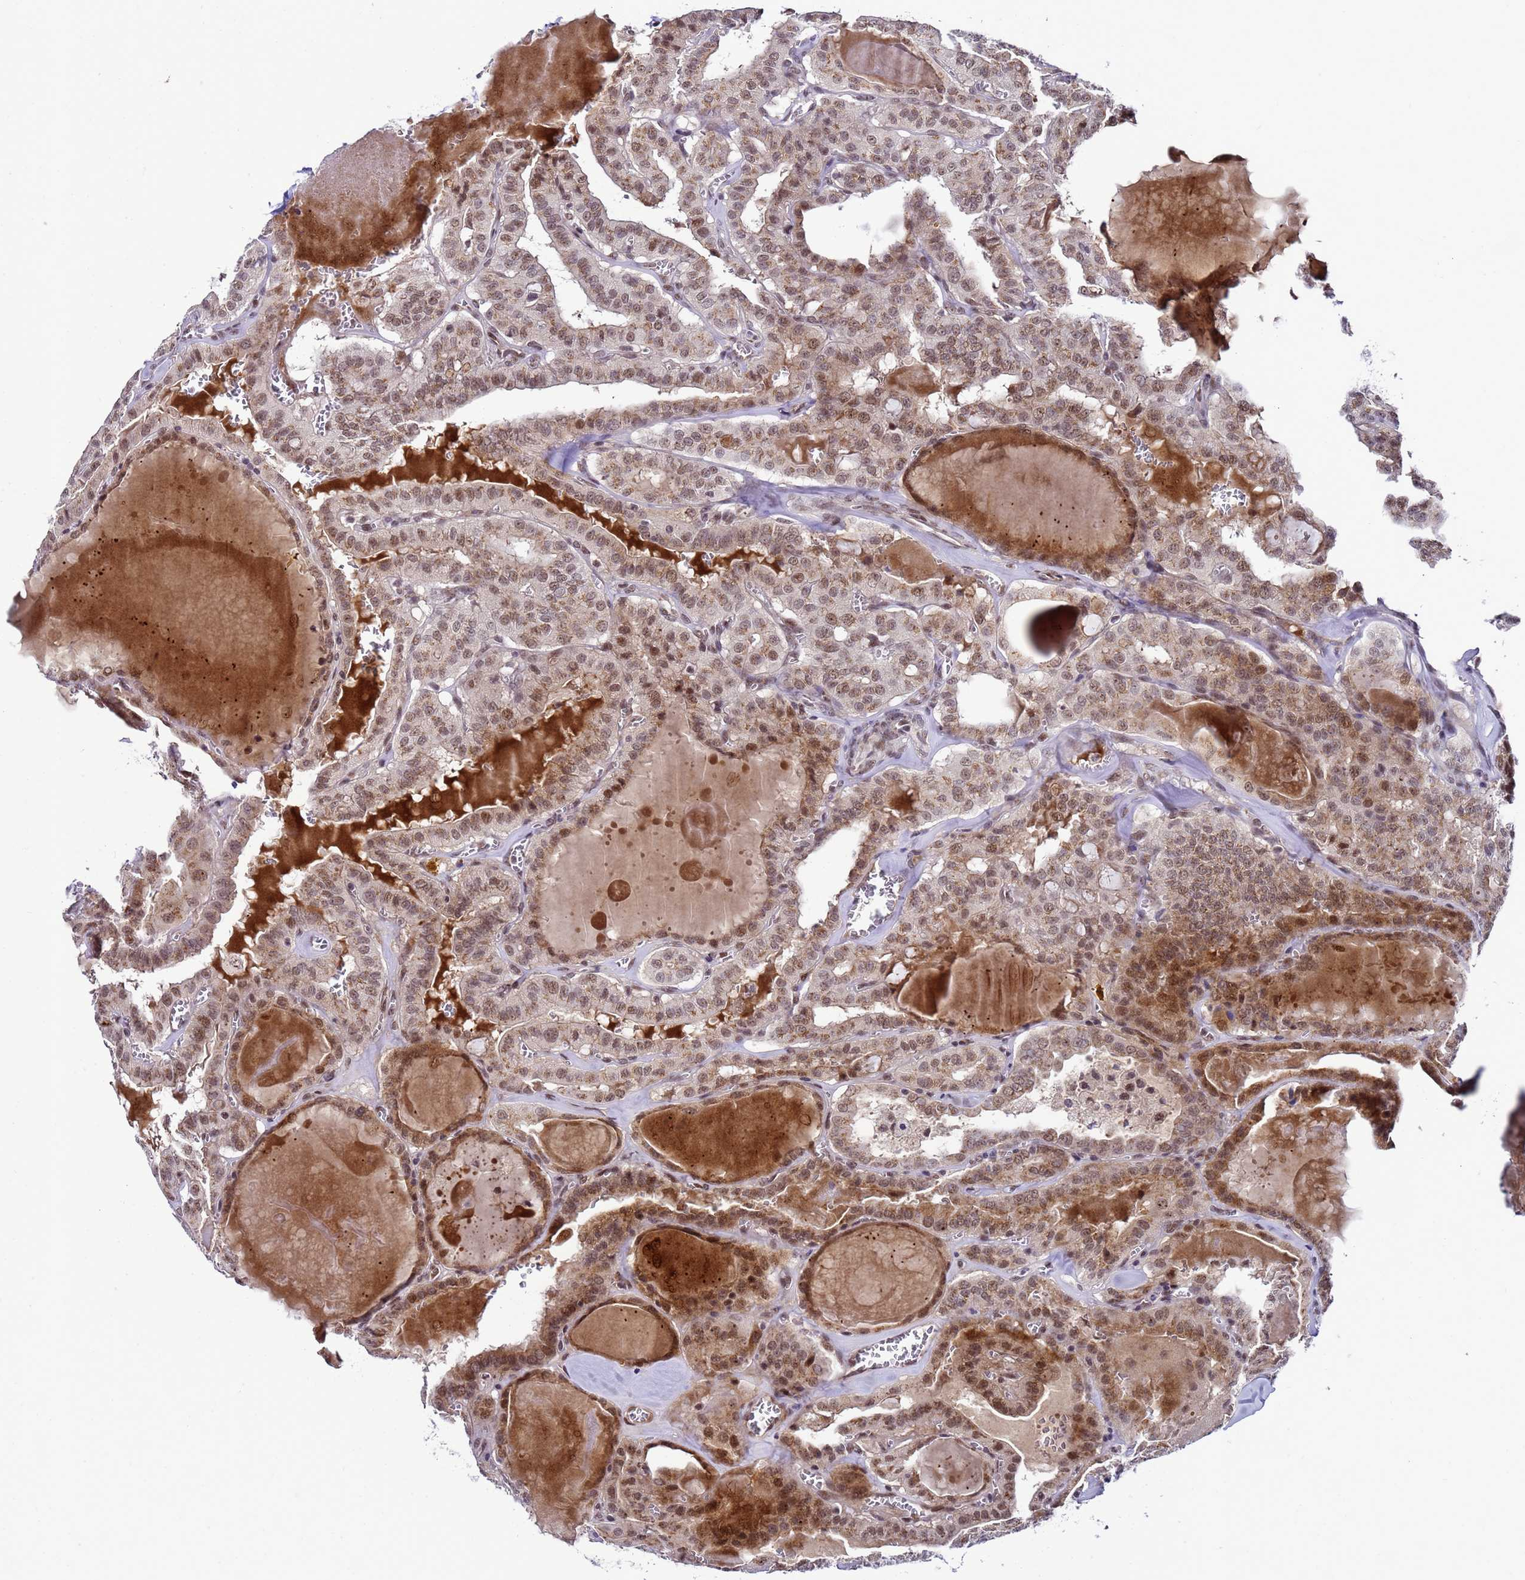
{"staining": {"intensity": "moderate", "quantity": ">75%", "location": "cytoplasmic/membranous,nuclear"}, "tissue": "thyroid cancer", "cell_type": "Tumor cells", "image_type": "cancer", "snomed": [{"axis": "morphology", "description": "Papillary adenocarcinoma, NOS"}, {"axis": "topography", "description": "Thyroid gland"}], "caption": "IHC histopathology image of neoplastic tissue: human thyroid cancer stained using immunohistochemistry exhibits medium levels of moderate protein expression localized specifically in the cytoplasmic/membranous and nuclear of tumor cells, appearing as a cytoplasmic/membranous and nuclear brown color.", "gene": "C19orf47", "patient": {"sex": "male", "age": 52}}